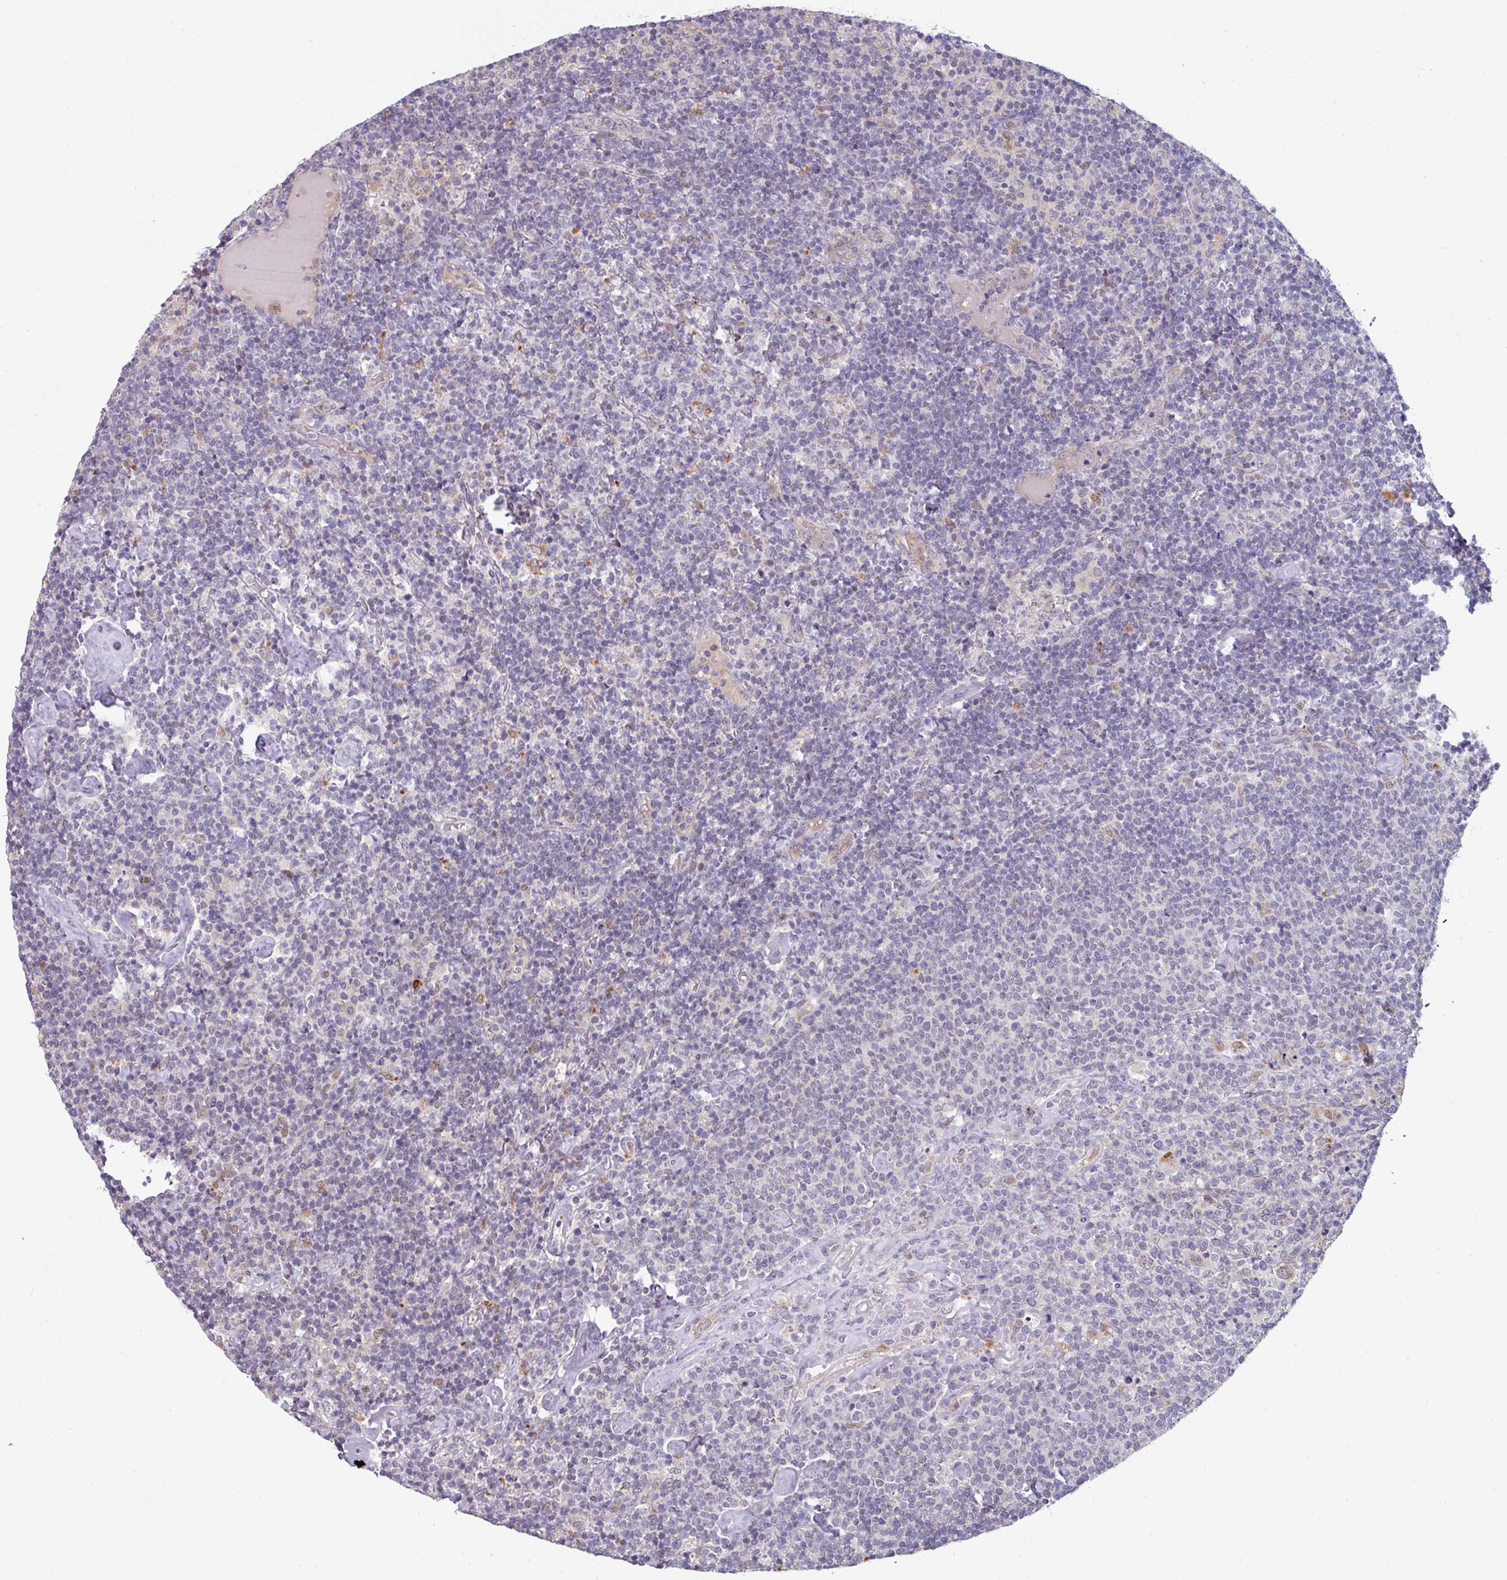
{"staining": {"intensity": "negative", "quantity": "none", "location": "none"}, "tissue": "lymphoma", "cell_type": "Tumor cells", "image_type": "cancer", "snomed": [{"axis": "morphology", "description": "Malignant lymphoma, non-Hodgkin's type, High grade"}, {"axis": "topography", "description": "Lymph node"}], "caption": "High magnification brightfield microscopy of malignant lymphoma, non-Hodgkin's type (high-grade) stained with DAB (brown) and counterstained with hematoxylin (blue): tumor cells show no significant positivity.", "gene": "SWSAP1", "patient": {"sex": "male", "age": 61}}